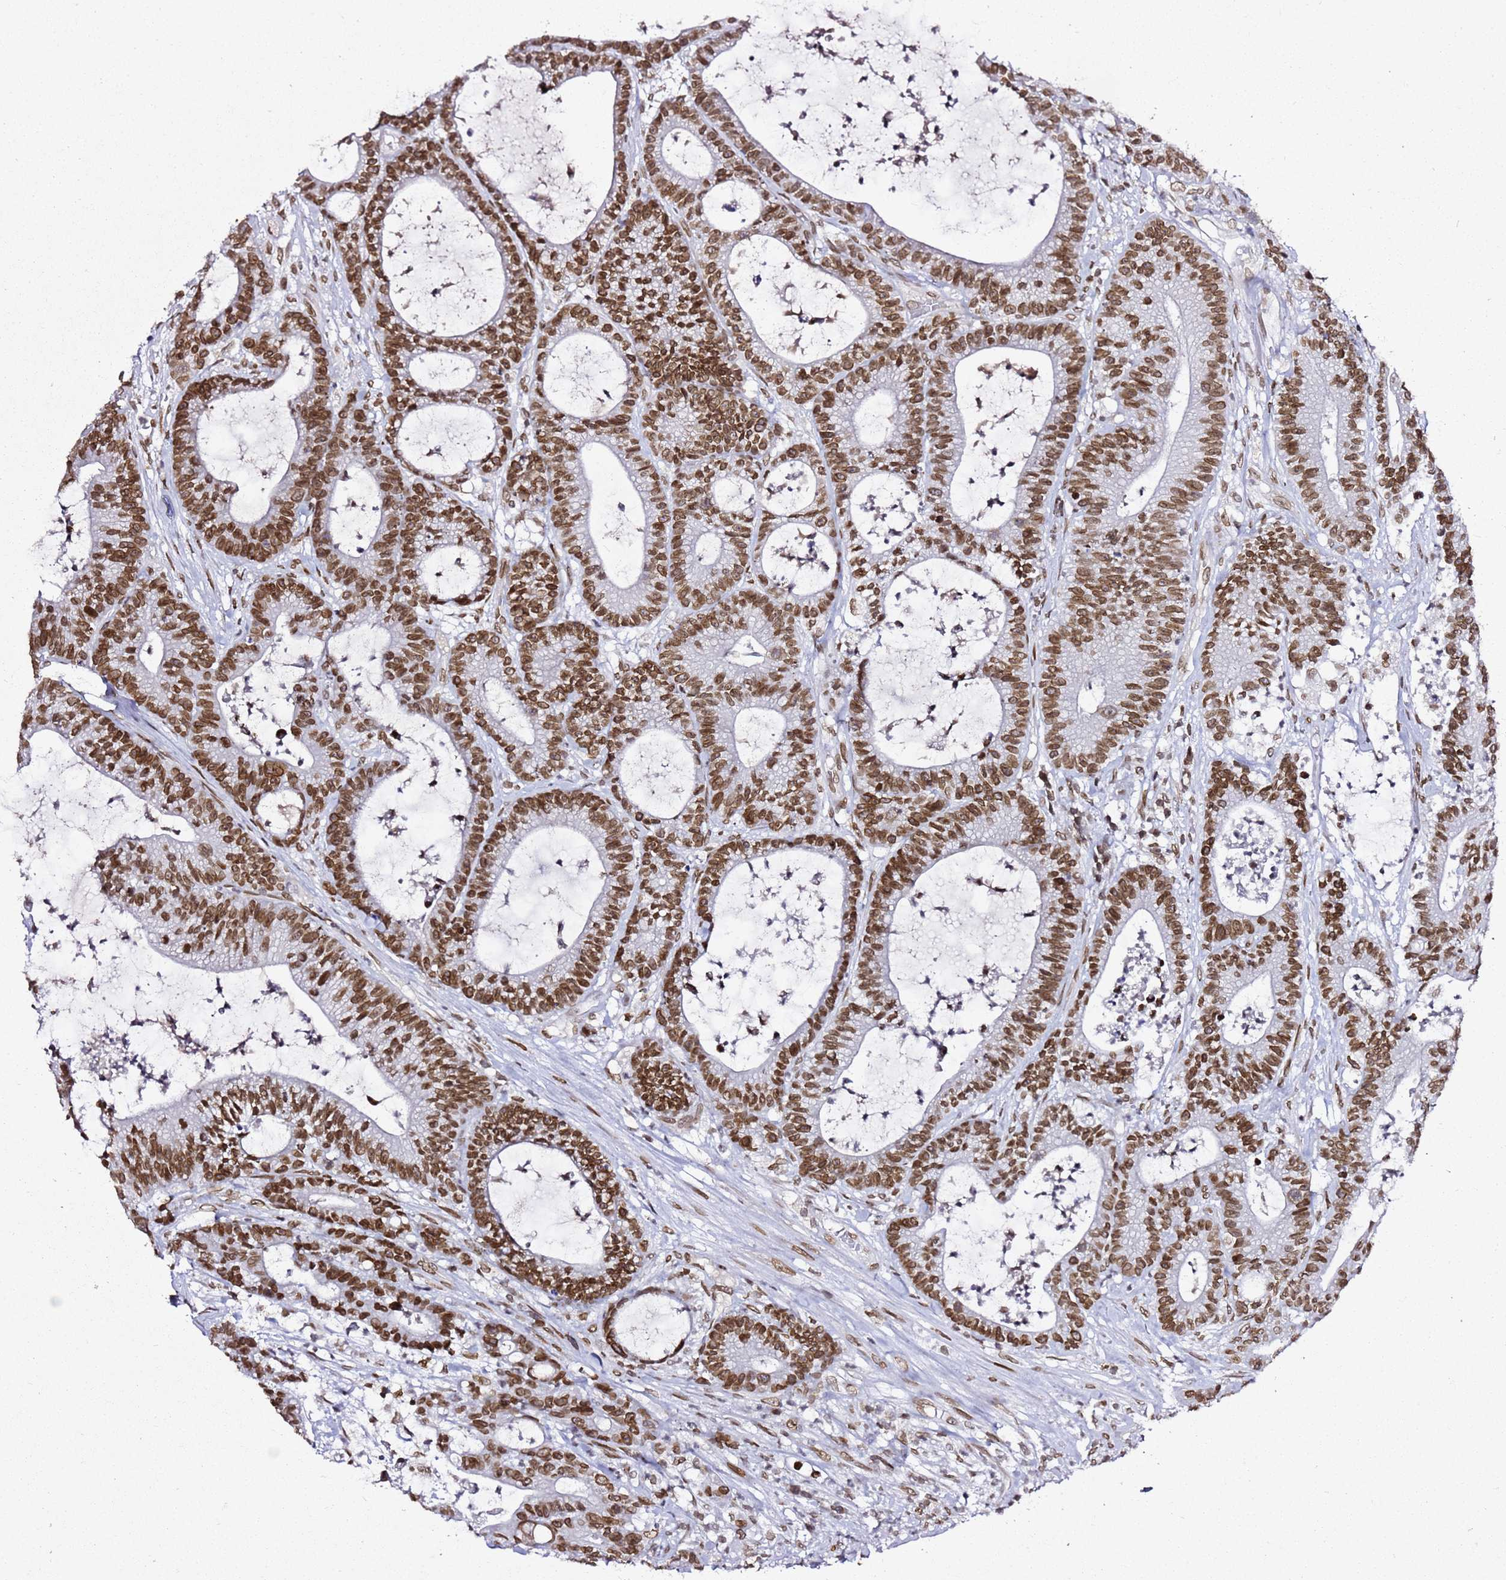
{"staining": {"intensity": "moderate", "quantity": ">75%", "location": "nuclear"}, "tissue": "colorectal cancer", "cell_type": "Tumor cells", "image_type": "cancer", "snomed": [{"axis": "morphology", "description": "Adenocarcinoma, NOS"}, {"axis": "topography", "description": "Colon"}], "caption": "Colorectal cancer tissue shows moderate nuclear staining in approximately >75% of tumor cells, visualized by immunohistochemistry. (brown staining indicates protein expression, while blue staining denotes nuclei).", "gene": "POU6F1", "patient": {"sex": "female", "age": 84}}